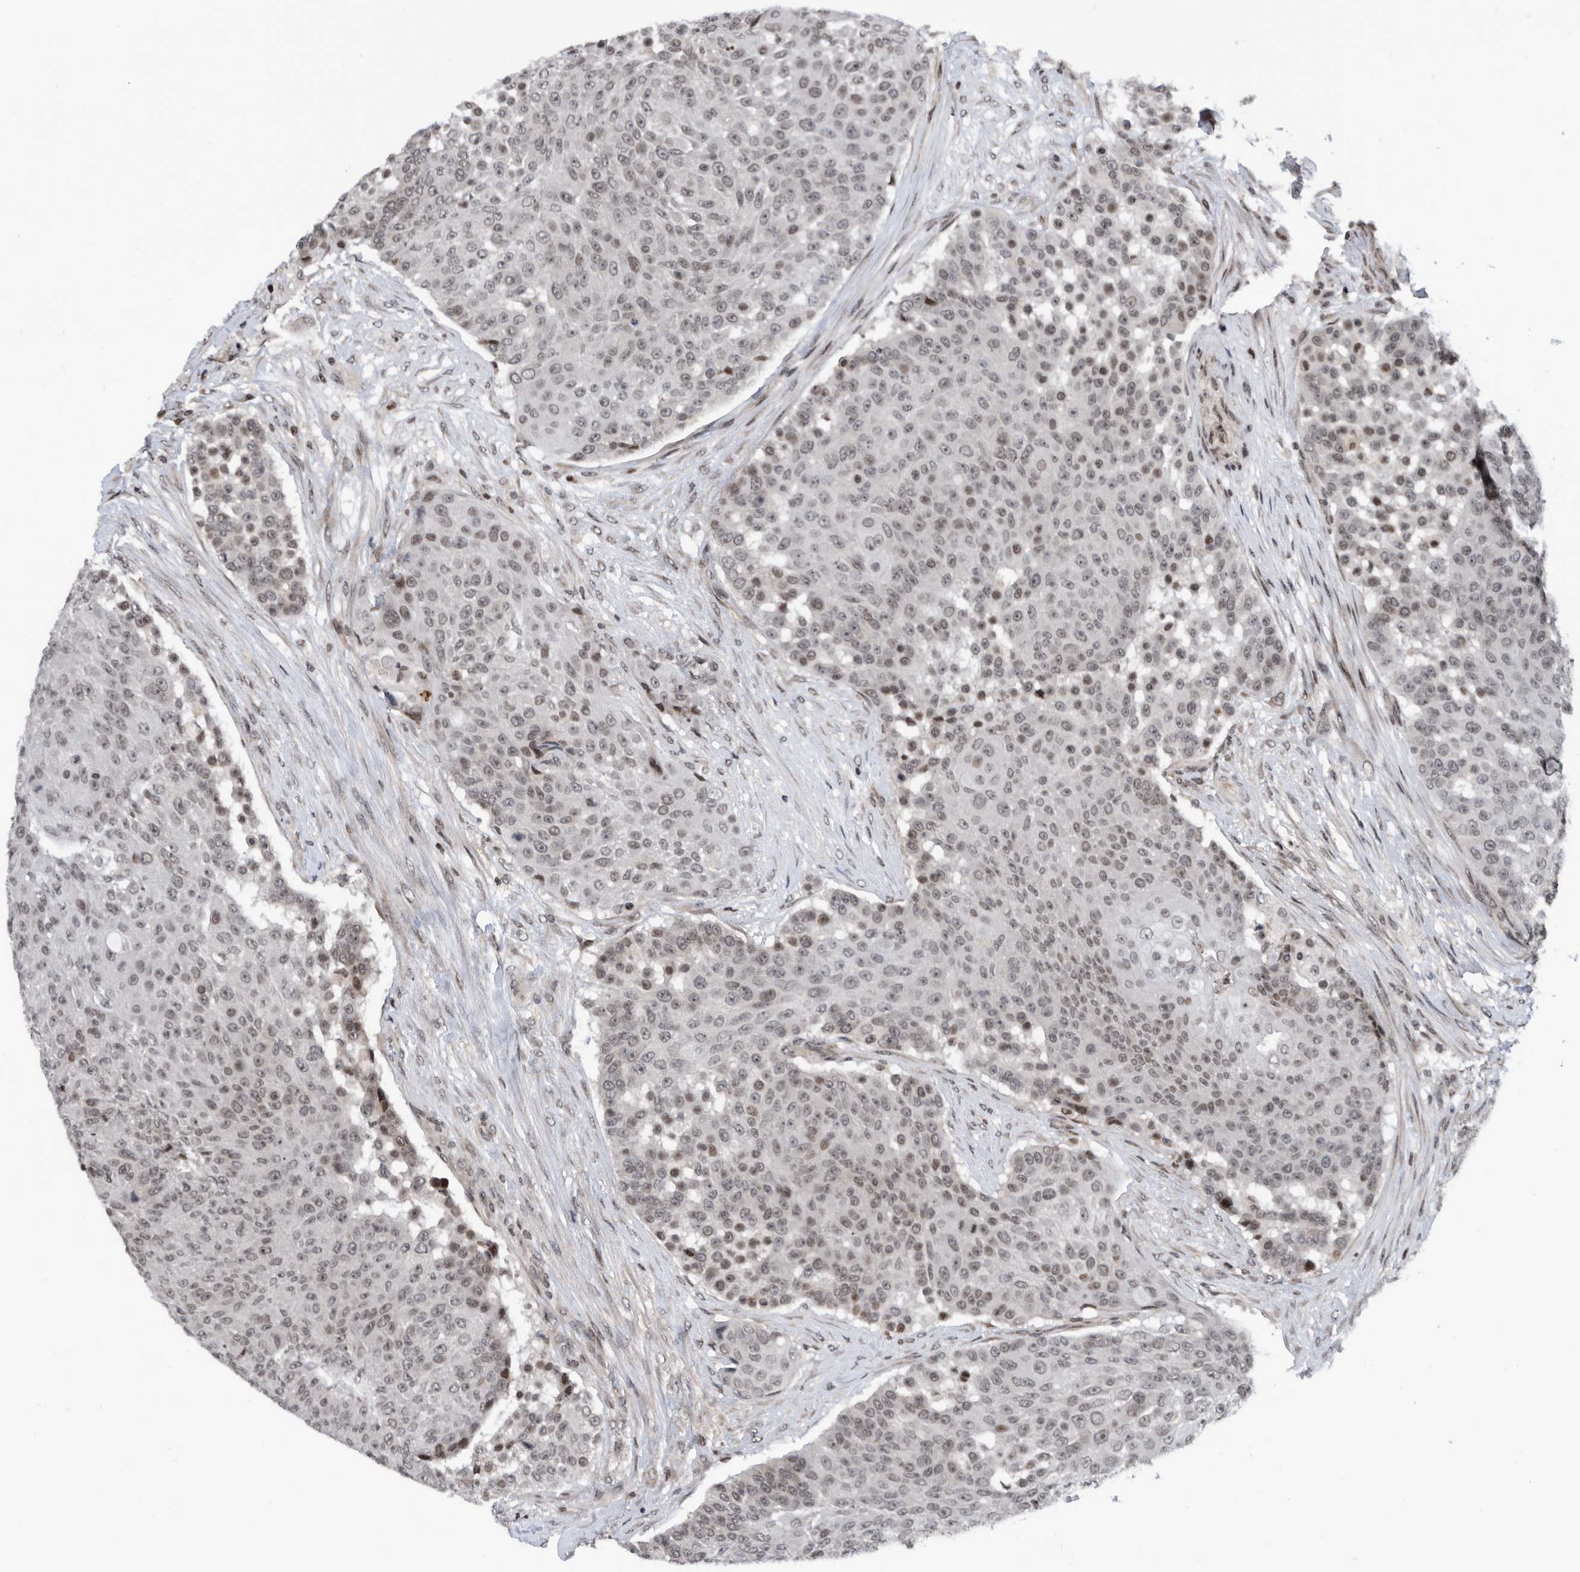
{"staining": {"intensity": "weak", "quantity": "25%-75%", "location": "nuclear"}, "tissue": "urothelial cancer", "cell_type": "Tumor cells", "image_type": "cancer", "snomed": [{"axis": "morphology", "description": "Urothelial carcinoma, High grade"}, {"axis": "topography", "description": "Urinary bladder"}], "caption": "Immunohistochemical staining of high-grade urothelial carcinoma demonstrates low levels of weak nuclear protein positivity in about 25%-75% of tumor cells. The staining is performed using DAB brown chromogen to label protein expression. The nuclei are counter-stained blue using hematoxylin.", "gene": "SNRNP48", "patient": {"sex": "female", "age": 63}}